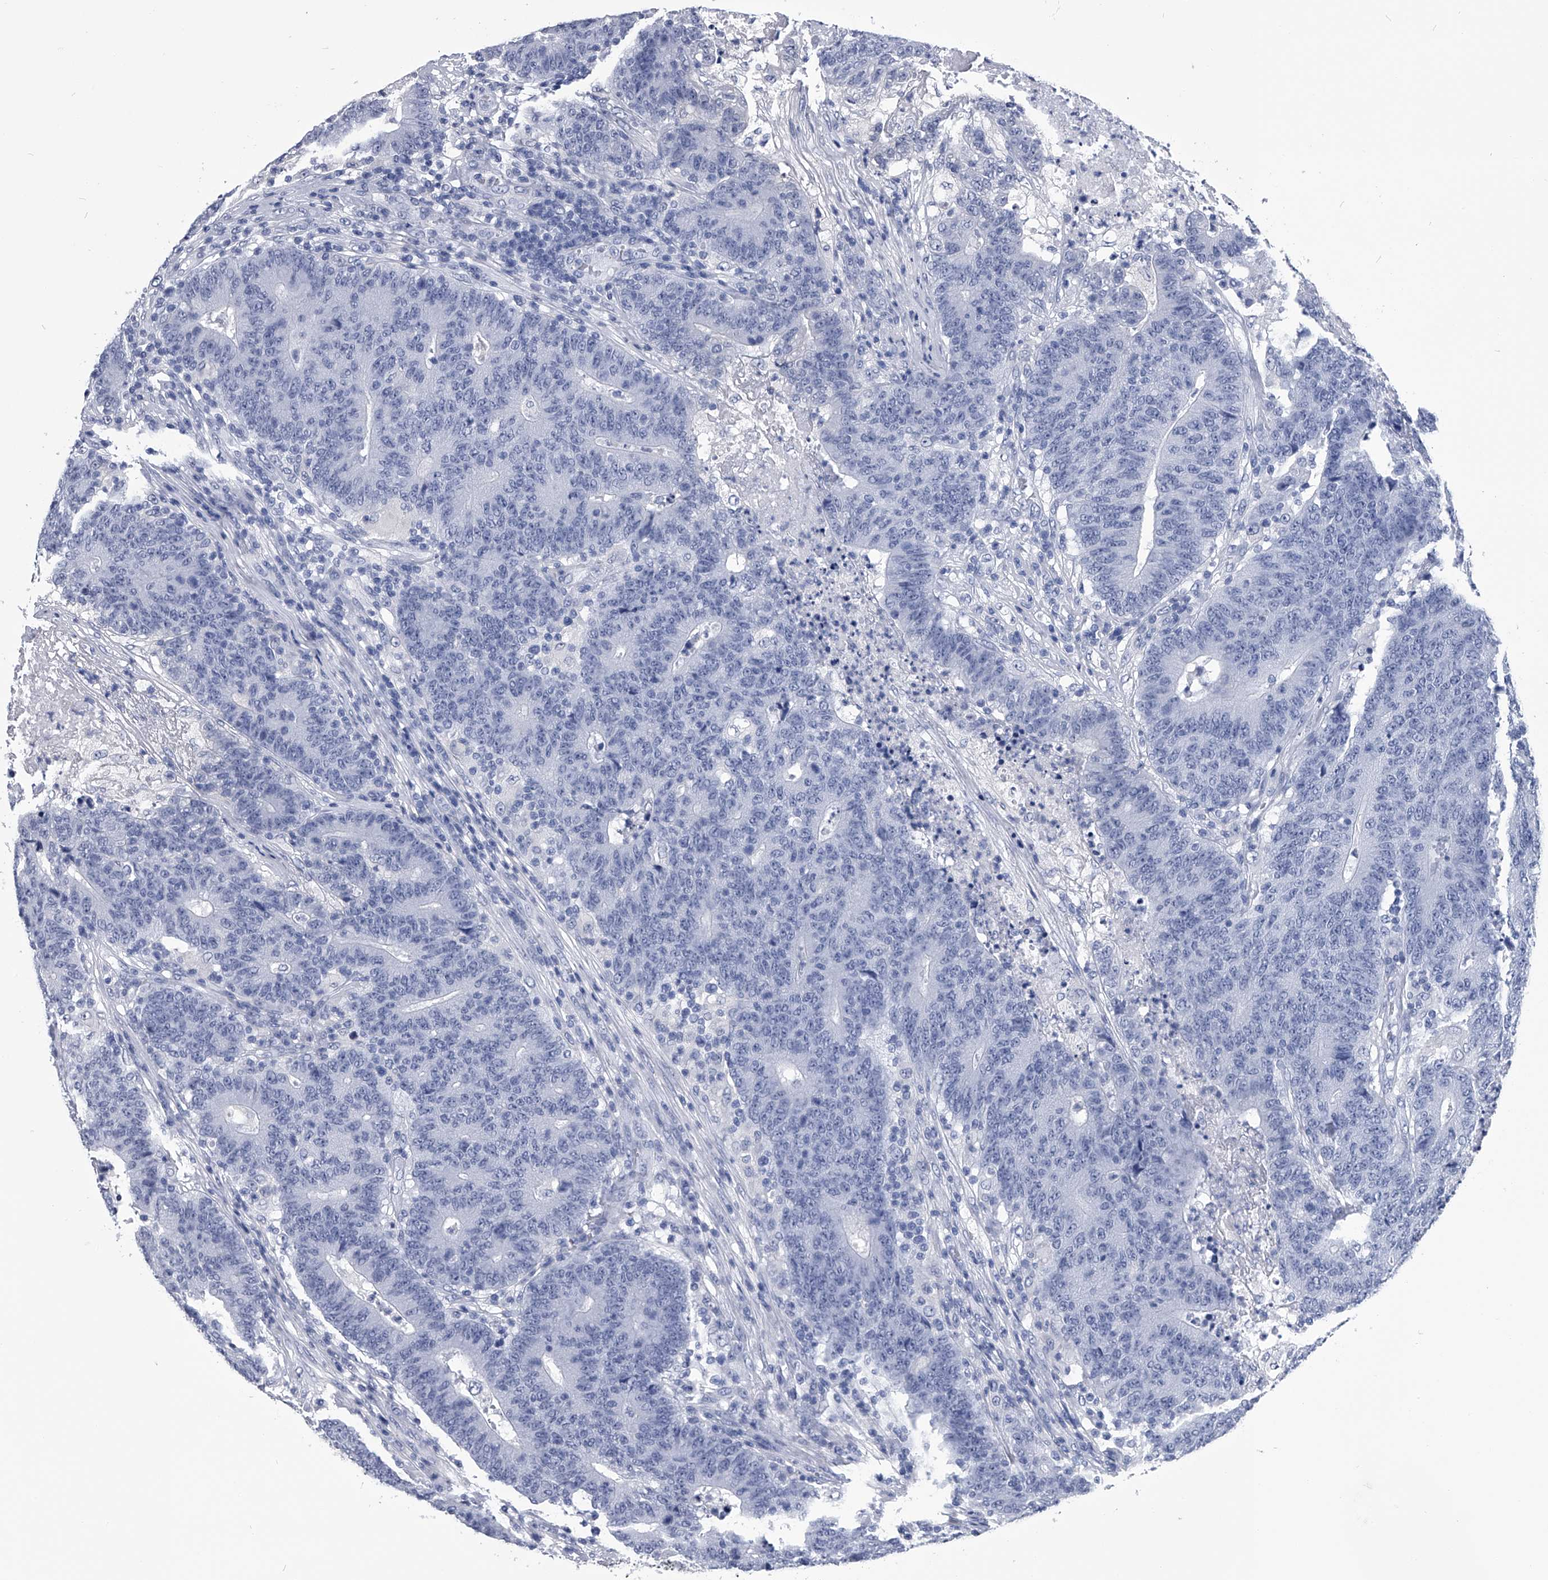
{"staining": {"intensity": "negative", "quantity": "none", "location": "none"}, "tissue": "colorectal cancer", "cell_type": "Tumor cells", "image_type": "cancer", "snomed": [{"axis": "morphology", "description": "Normal tissue, NOS"}, {"axis": "morphology", "description": "Adenocarcinoma, NOS"}, {"axis": "topography", "description": "Colon"}], "caption": "Protein analysis of colorectal adenocarcinoma exhibits no significant expression in tumor cells. (DAB (3,3'-diaminobenzidine) immunohistochemistry with hematoxylin counter stain).", "gene": "PDXK", "patient": {"sex": "female", "age": 75}}